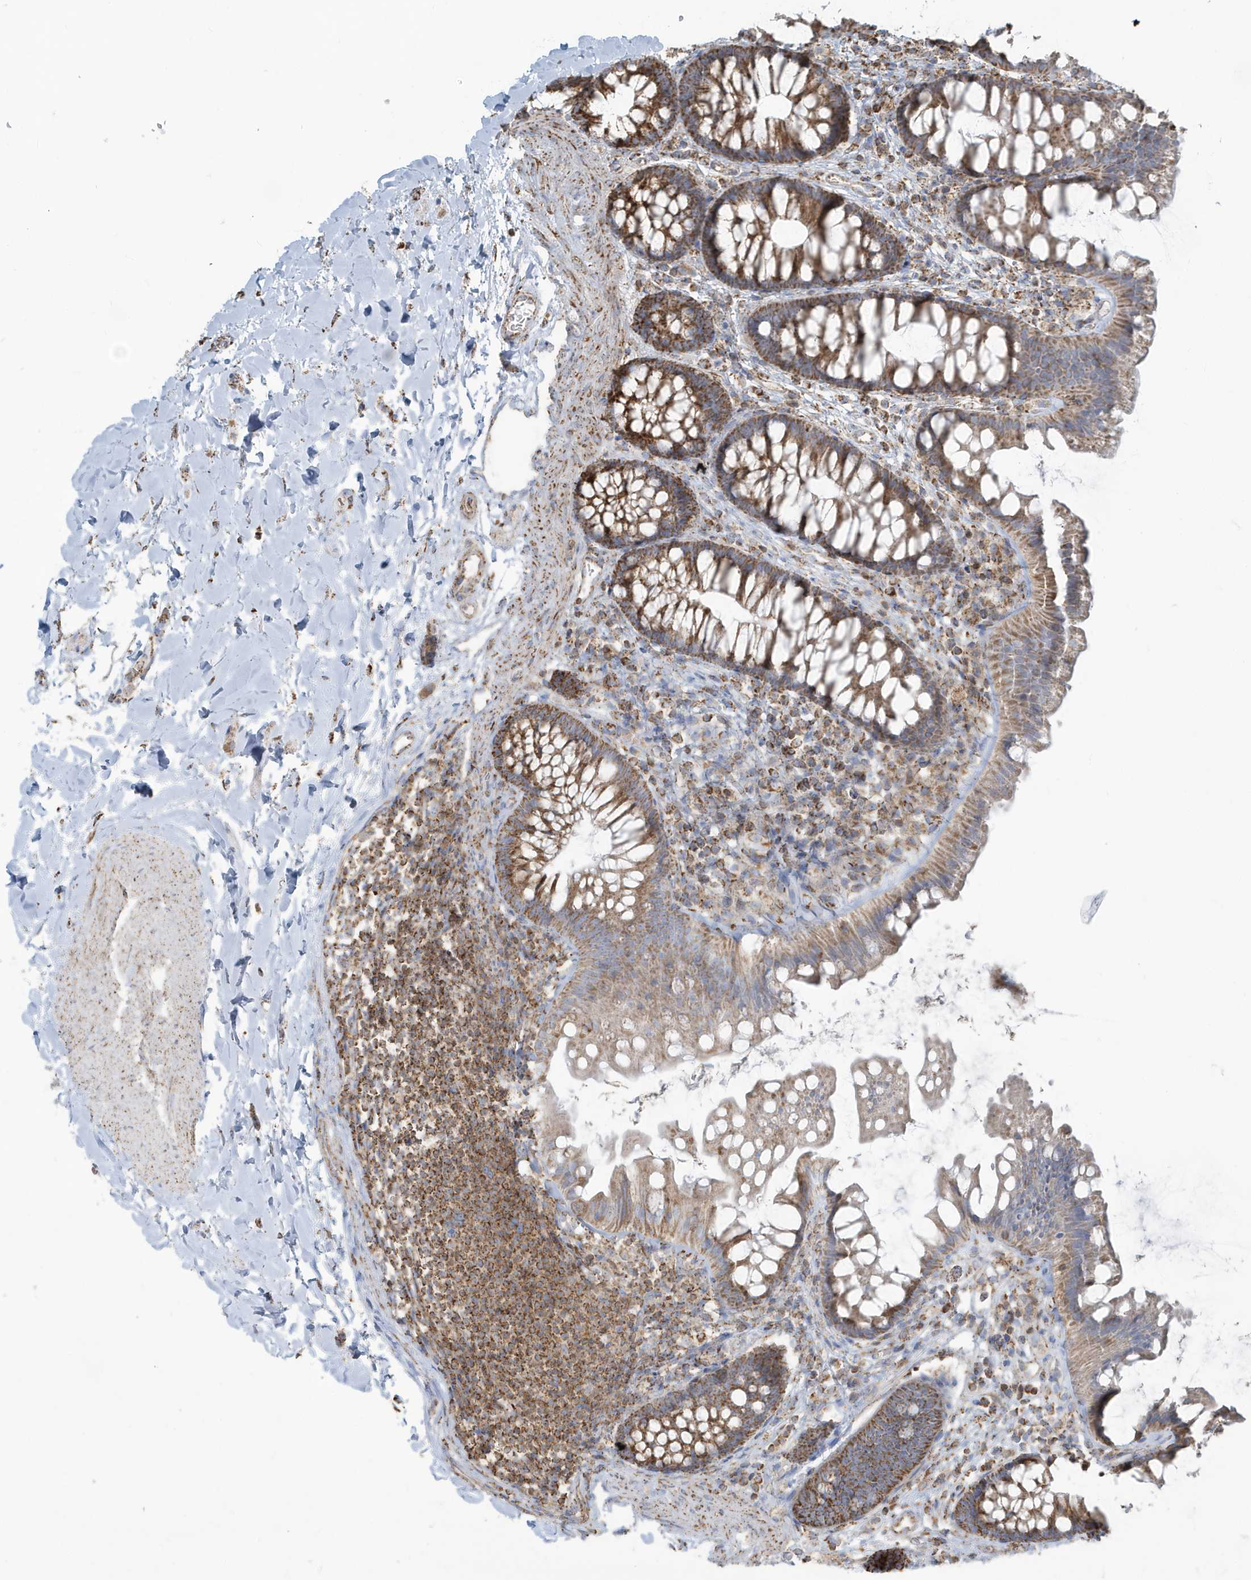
{"staining": {"intensity": "moderate", "quantity": "25%-75%", "location": "cytoplasmic/membranous"}, "tissue": "colon", "cell_type": "Endothelial cells", "image_type": "normal", "snomed": [{"axis": "morphology", "description": "Normal tissue, NOS"}, {"axis": "topography", "description": "Colon"}], "caption": "DAB immunohistochemical staining of normal colon demonstrates moderate cytoplasmic/membranous protein positivity in approximately 25%-75% of endothelial cells. The staining was performed using DAB to visualize the protein expression in brown, while the nuclei were stained in blue with hematoxylin (Magnification: 20x).", "gene": "RAB11FIP3", "patient": {"sex": "female", "age": 62}}